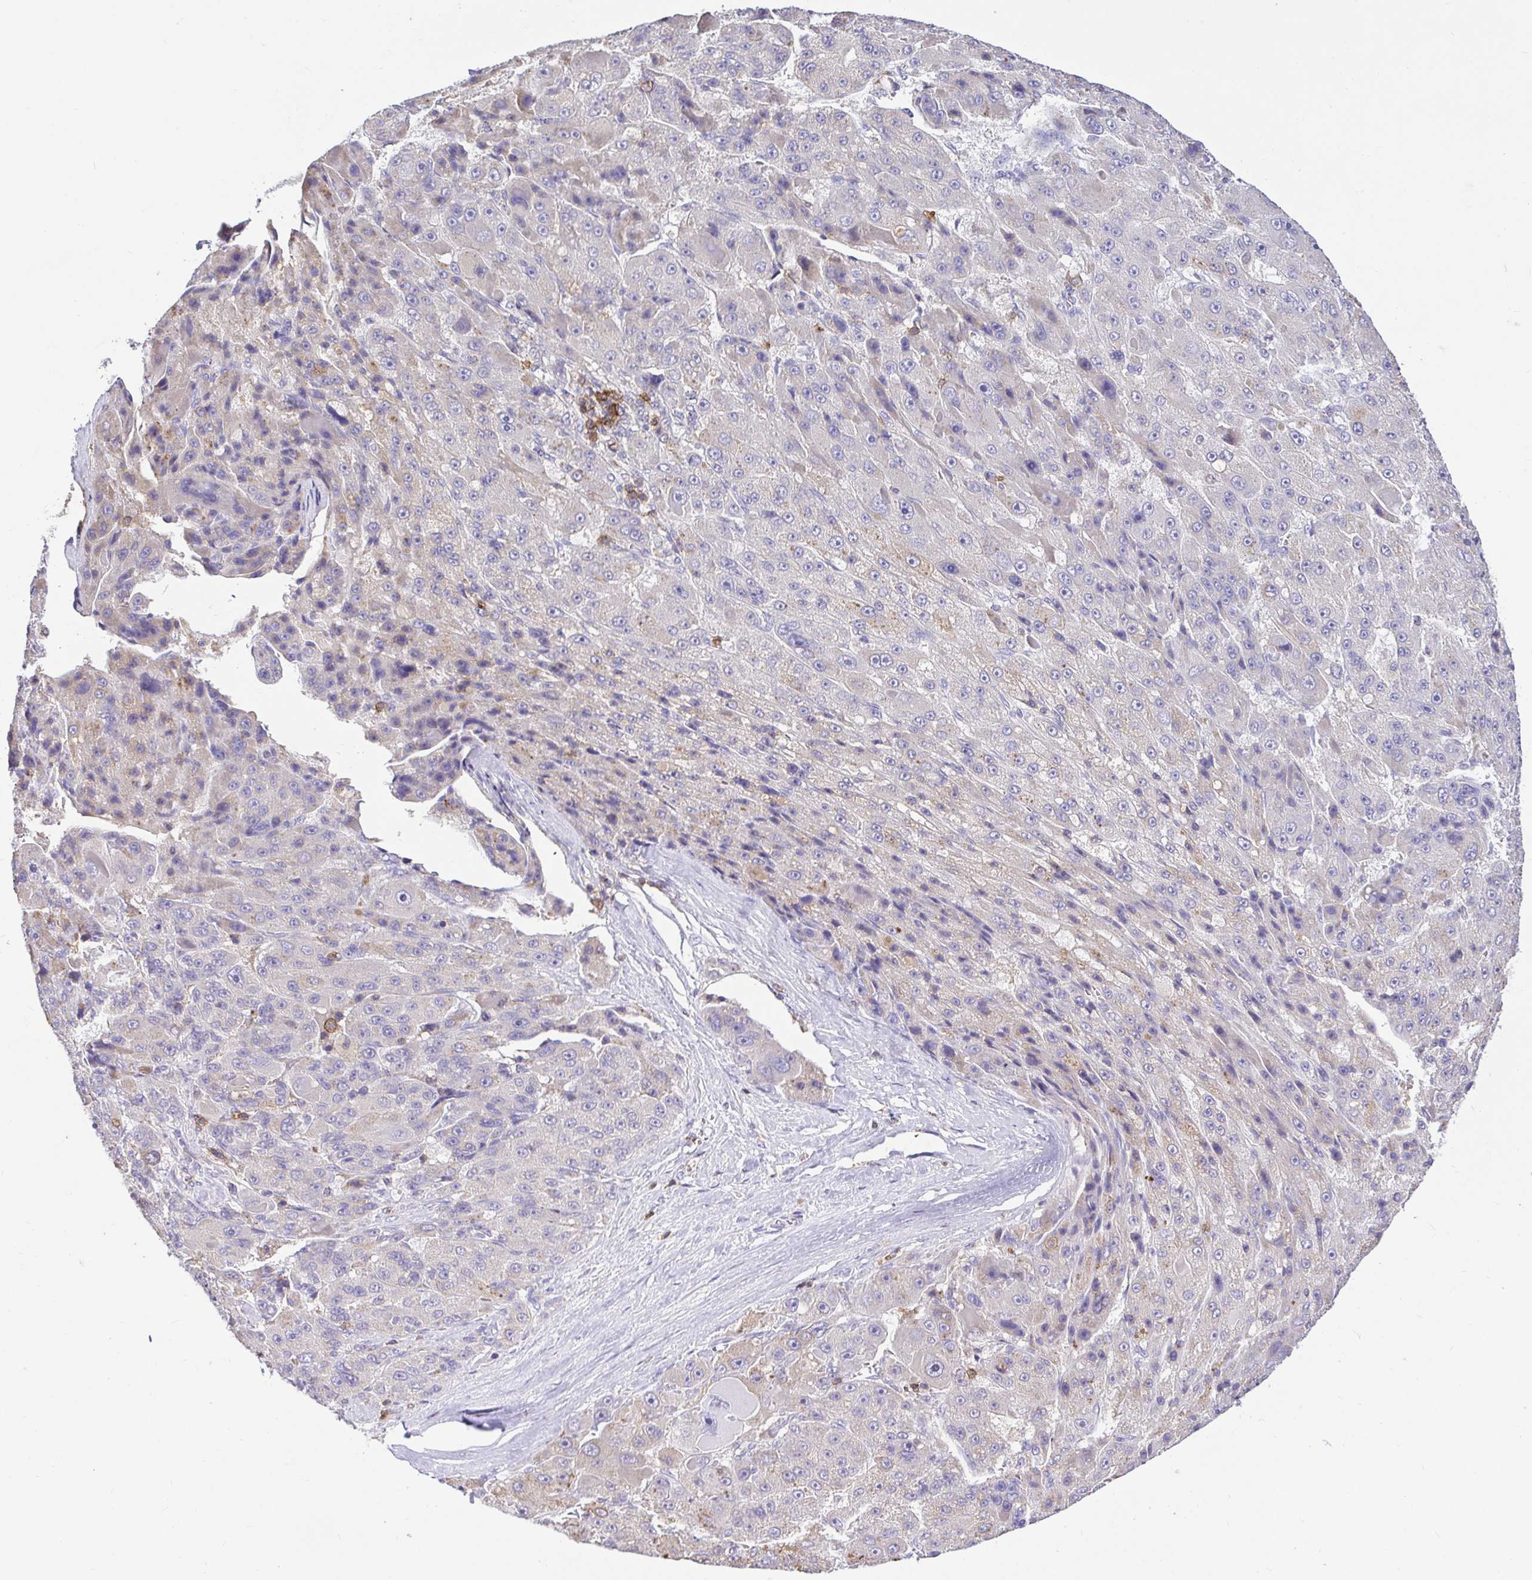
{"staining": {"intensity": "weak", "quantity": "<25%", "location": "cytoplasmic/membranous"}, "tissue": "liver cancer", "cell_type": "Tumor cells", "image_type": "cancer", "snomed": [{"axis": "morphology", "description": "Carcinoma, Hepatocellular, NOS"}, {"axis": "topography", "description": "Liver"}], "caption": "Tumor cells are negative for protein expression in human hepatocellular carcinoma (liver).", "gene": "SKAP1", "patient": {"sex": "male", "age": 76}}